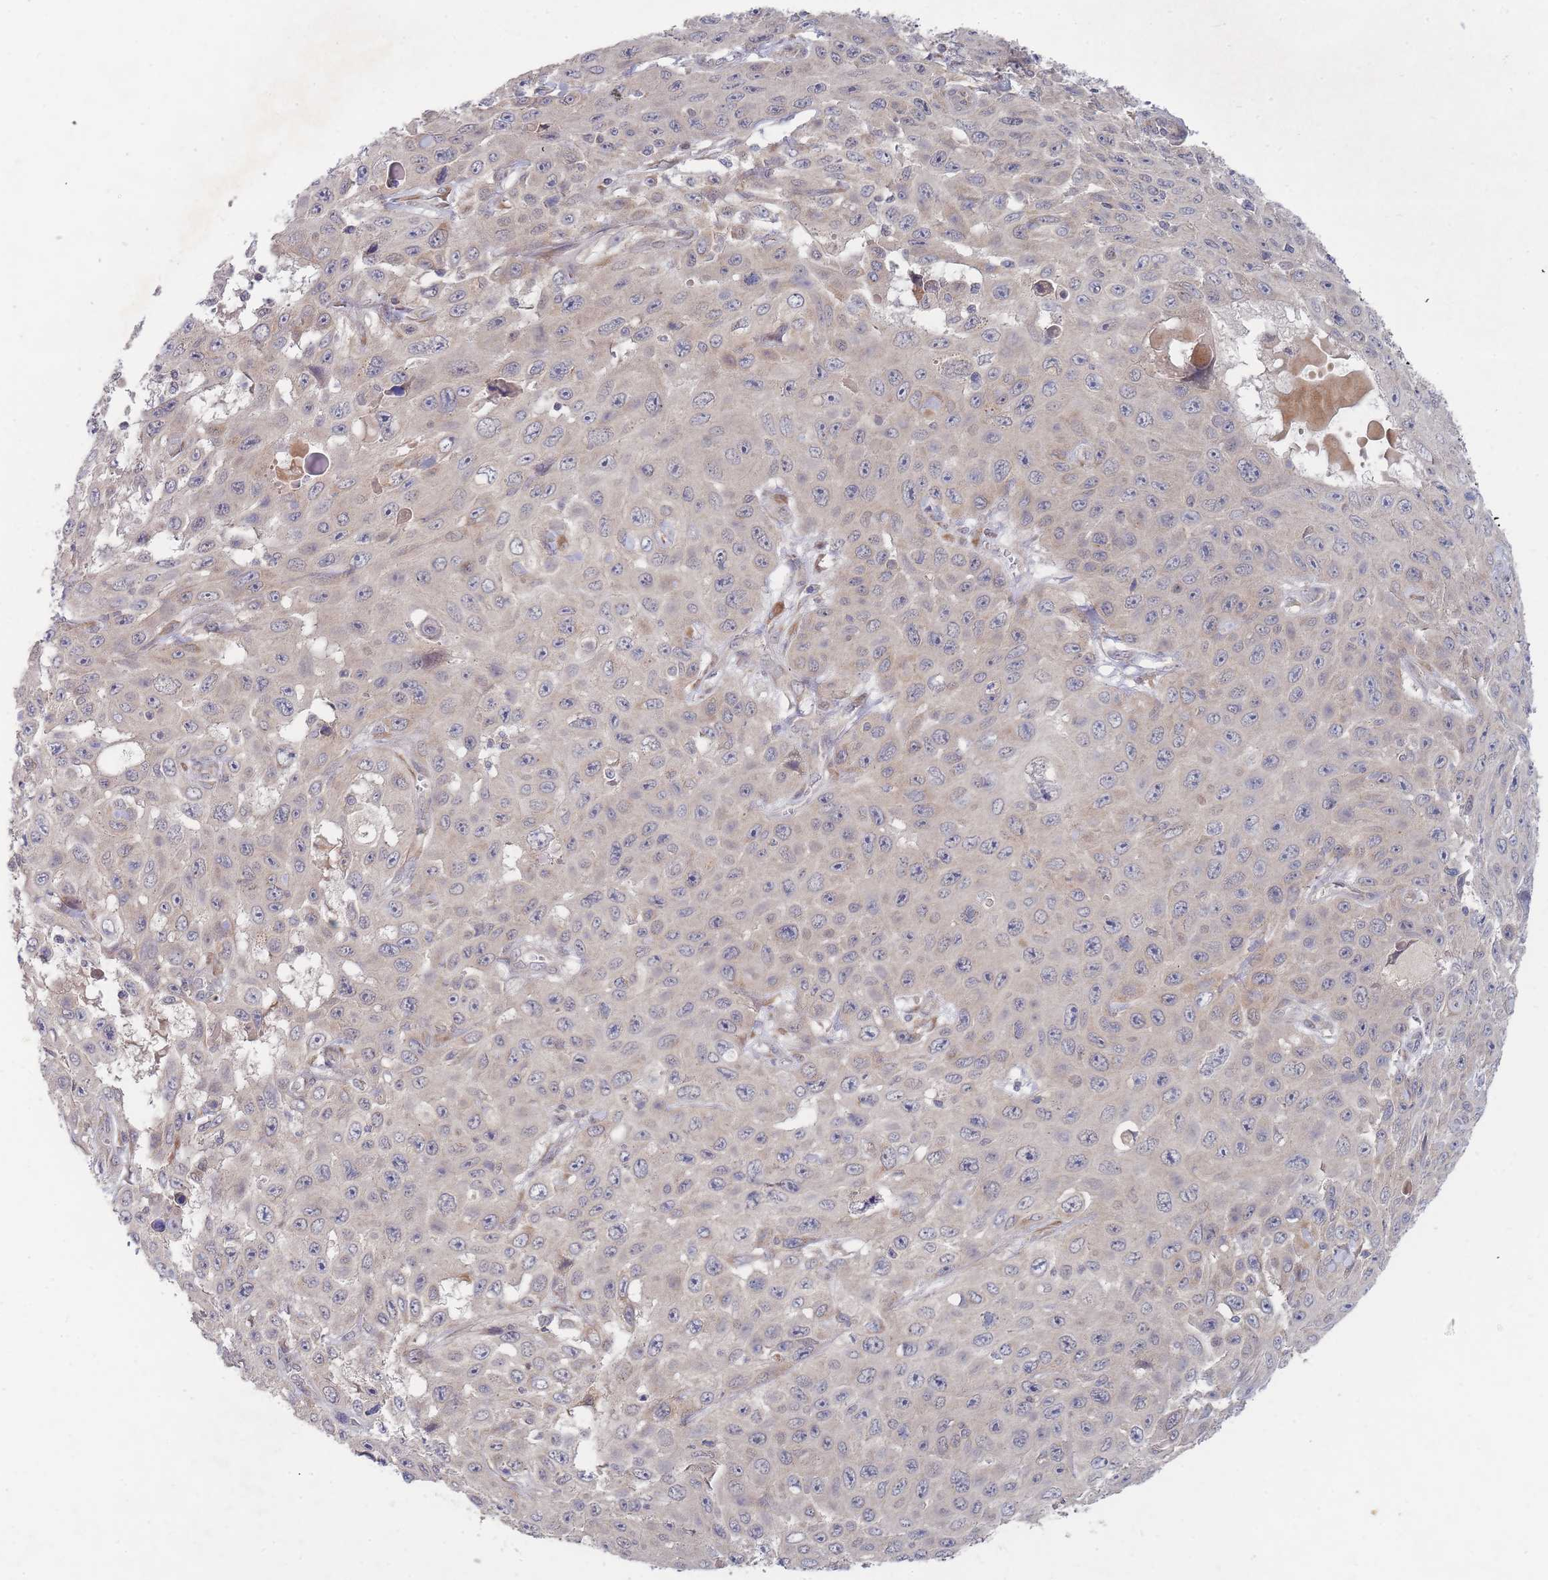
{"staining": {"intensity": "negative", "quantity": "none", "location": "none"}, "tissue": "skin cancer", "cell_type": "Tumor cells", "image_type": "cancer", "snomed": [{"axis": "morphology", "description": "Squamous cell carcinoma, NOS"}, {"axis": "topography", "description": "Skin"}], "caption": "IHC image of neoplastic tissue: human skin cancer (squamous cell carcinoma) stained with DAB (3,3'-diaminobenzidine) exhibits no significant protein positivity in tumor cells.", "gene": "SLC35F5", "patient": {"sex": "male", "age": 82}}